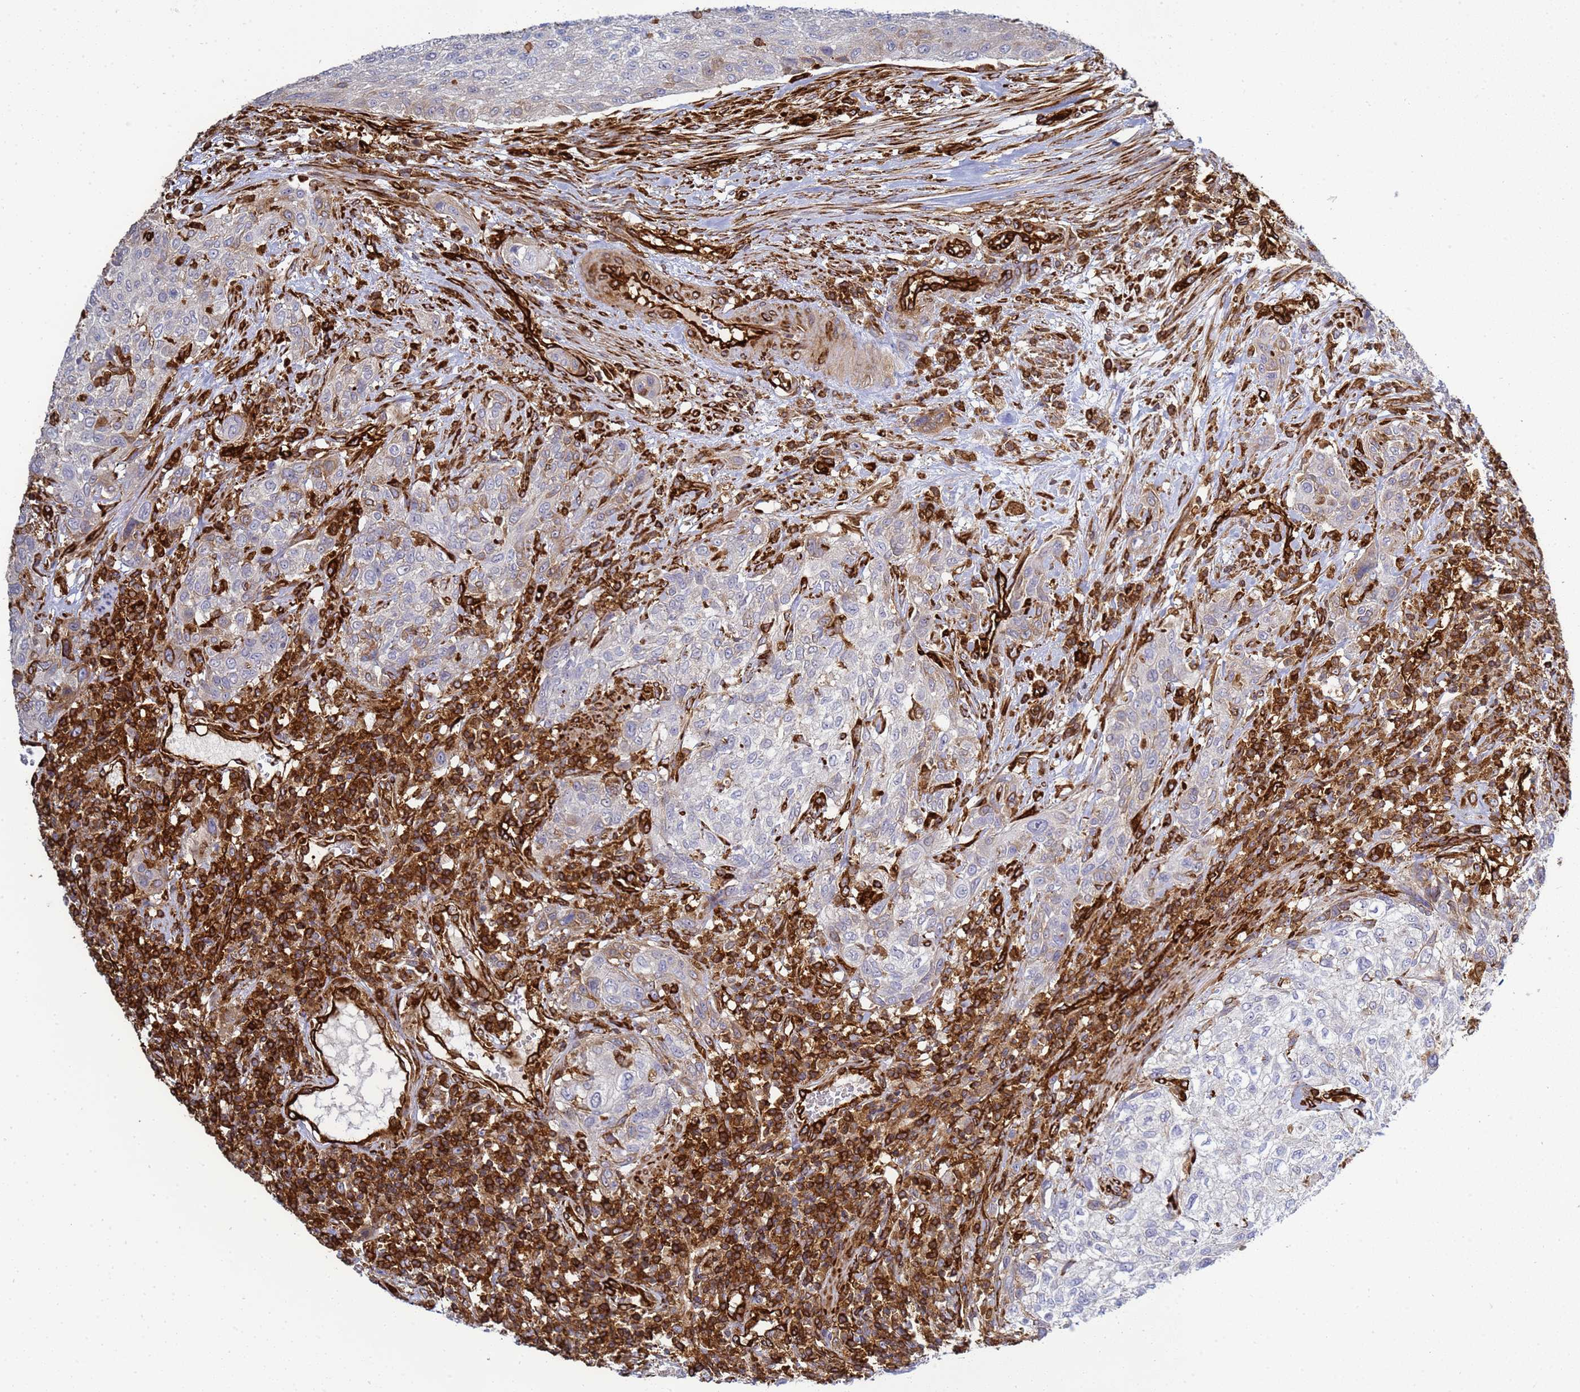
{"staining": {"intensity": "negative", "quantity": "none", "location": "none"}, "tissue": "urothelial cancer", "cell_type": "Tumor cells", "image_type": "cancer", "snomed": [{"axis": "morphology", "description": "Normal tissue, NOS"}, {"axis": "morphology", "description": "Urothelial carcinoma, NOS"}, {"axis": "topography", "description": "Urinary bladder"}, {"axis": "topography", "description": "Peripheral nerve tissue"}], "caption": "DAB (3,3'-diaminobenzidine) immunohistochemical staining of human transitional cell carcinoma reveals no significant staining in tumor cells.", "gene": "ZBTB8OS", "patient": {"sex": "male", "age": 35}}